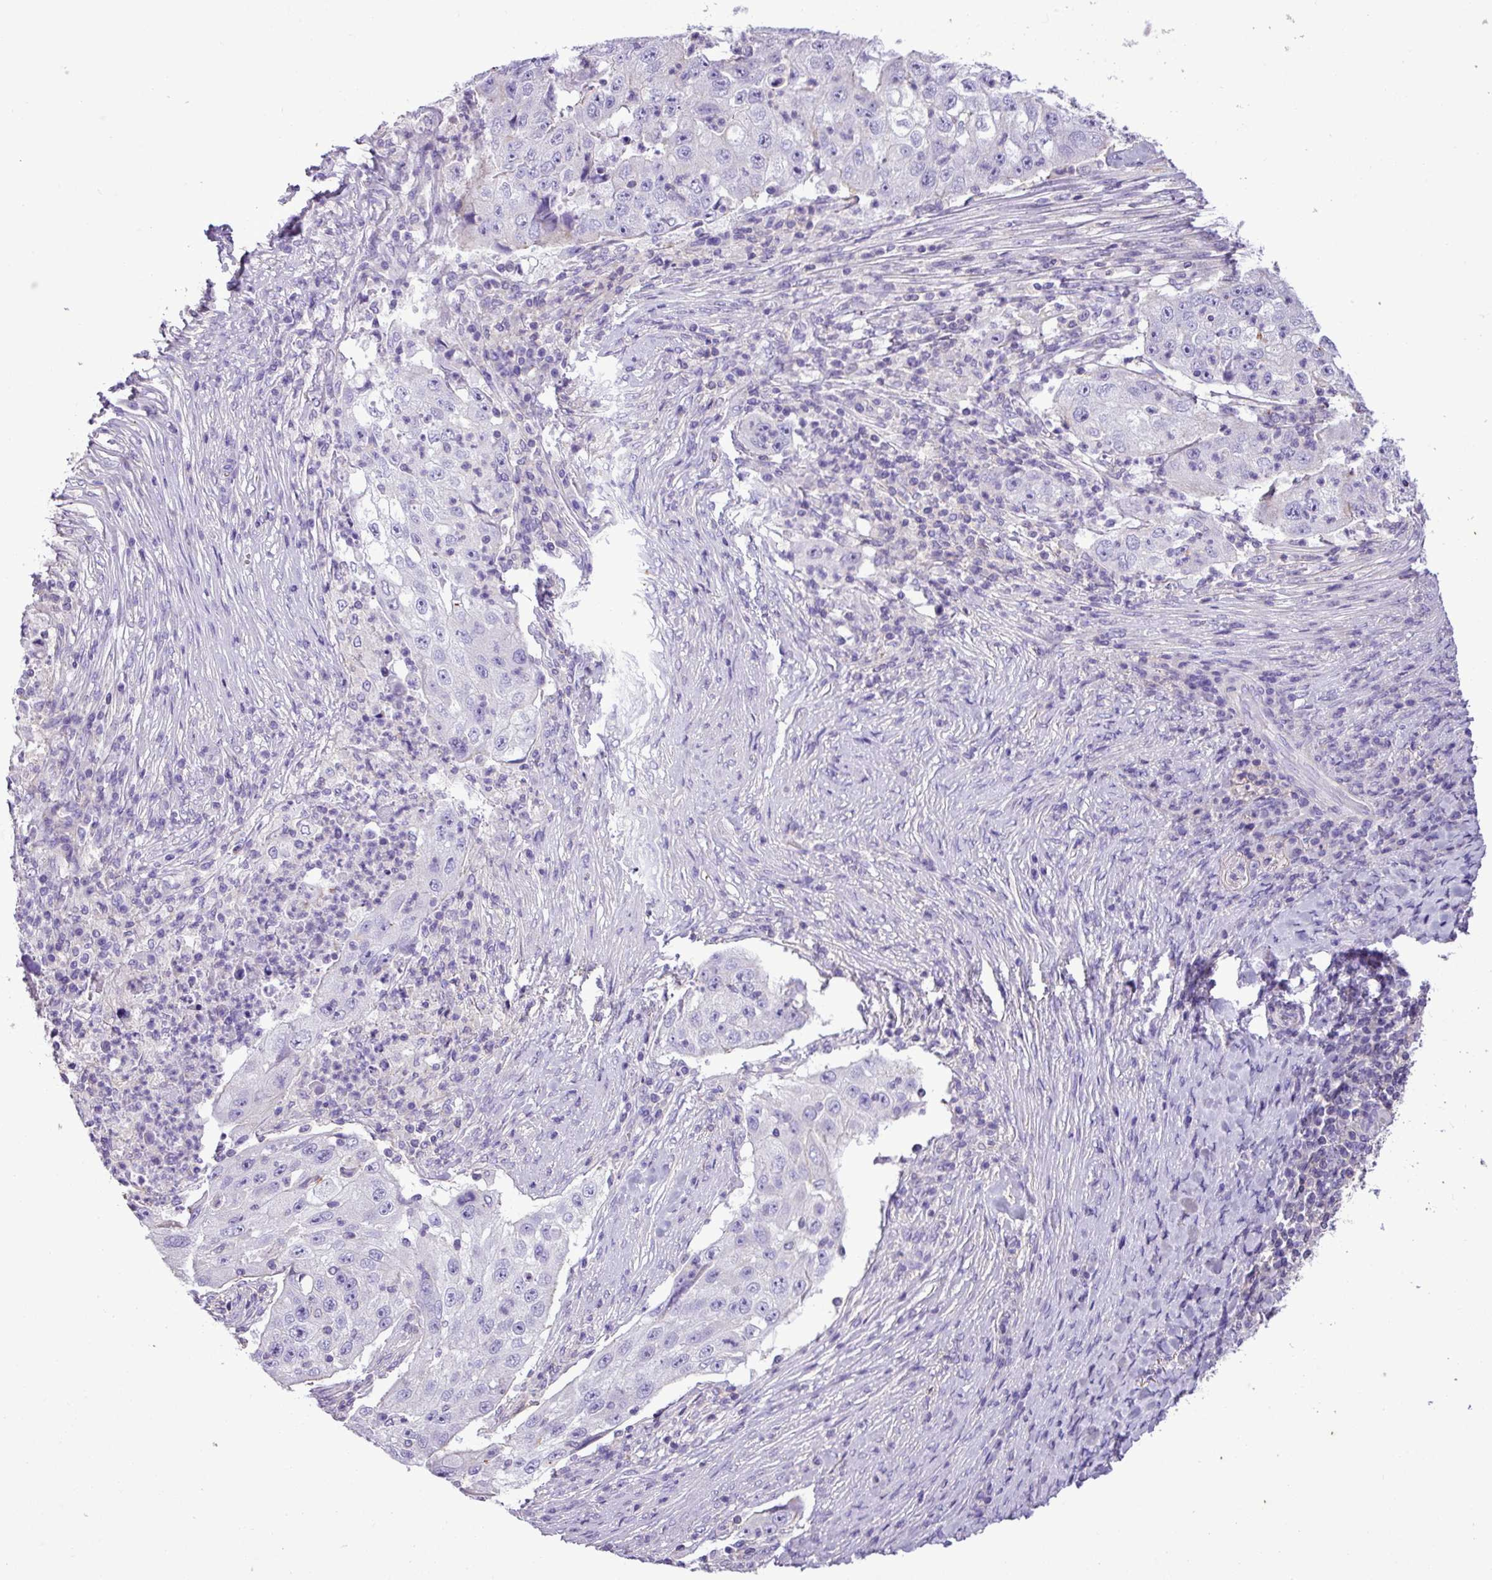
{"staining": {"intensity": "negative", "quantity": "none", "location": "none"}, "tissue": "lung cancer", "cell_type": "Tumor cells", "image_type": "cancer", "snomed": [{"axis": "morphology", "description": "Squamous cell carcinoma, NOS"}, {"axis": "topography", "description": "Lung"}], "caption": "The micrograph shows no significant positivity in tumor cells of lung cancer.", "gene": "ZNF334", "patient": {"sex": "male", "age": 64}}